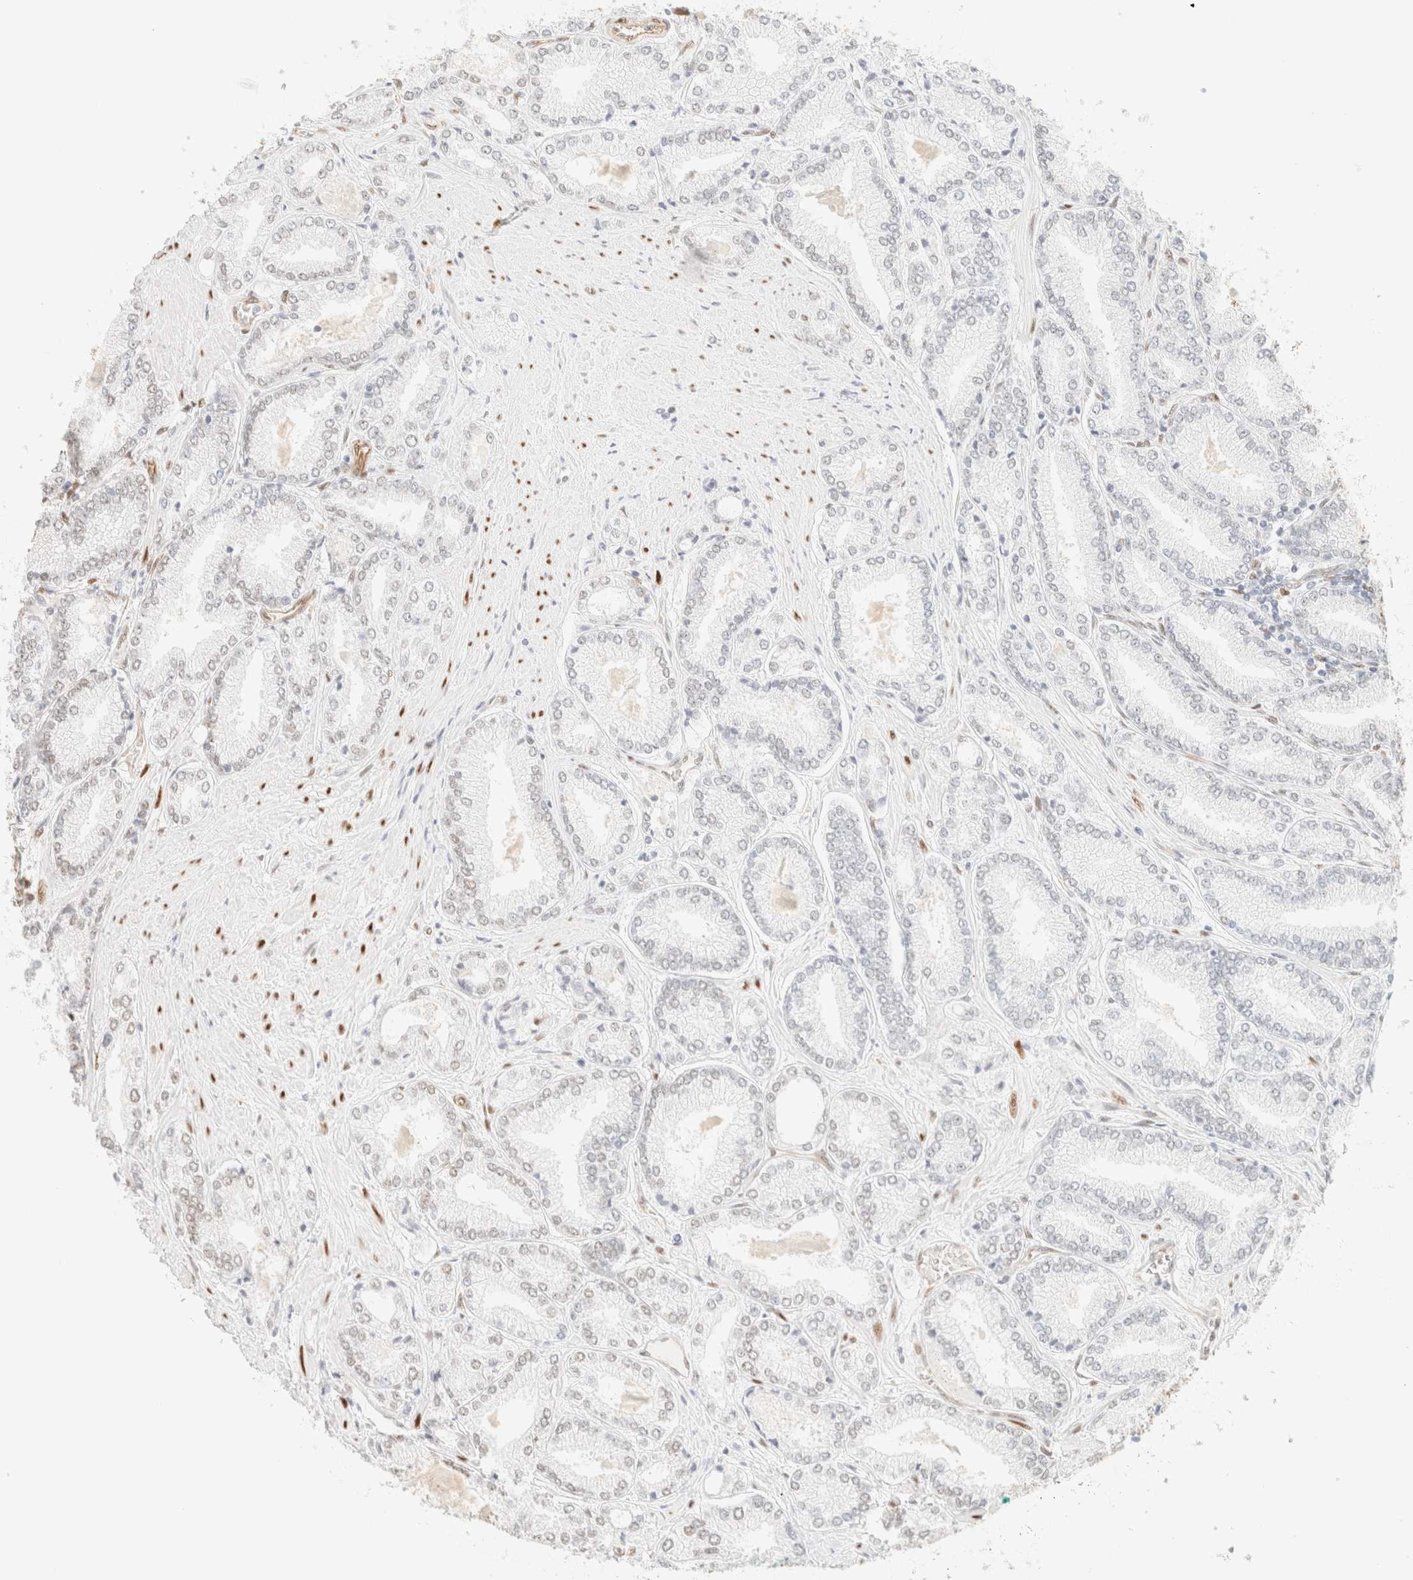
{"staining": {"intensity": "negative", "quantity": "none", "location": "none"}, "tissue": "prostate cancer", "cell_type": "Tumor cells", "image_type": "cancer", "snomed": [{"axis": "morphology", "description": "Adenocarcinoma, Low grade"}, {"axis": "topography", "description": "Prostate"}], "caption": "Immunohistochemistry image of adenocarcinoma (low-grade) (prostate) stained for a protein (brown), which displays no positivity in tumor cells.", "gene": "ZSCAN18", "patient": {"sex": "male", "age": 62}}